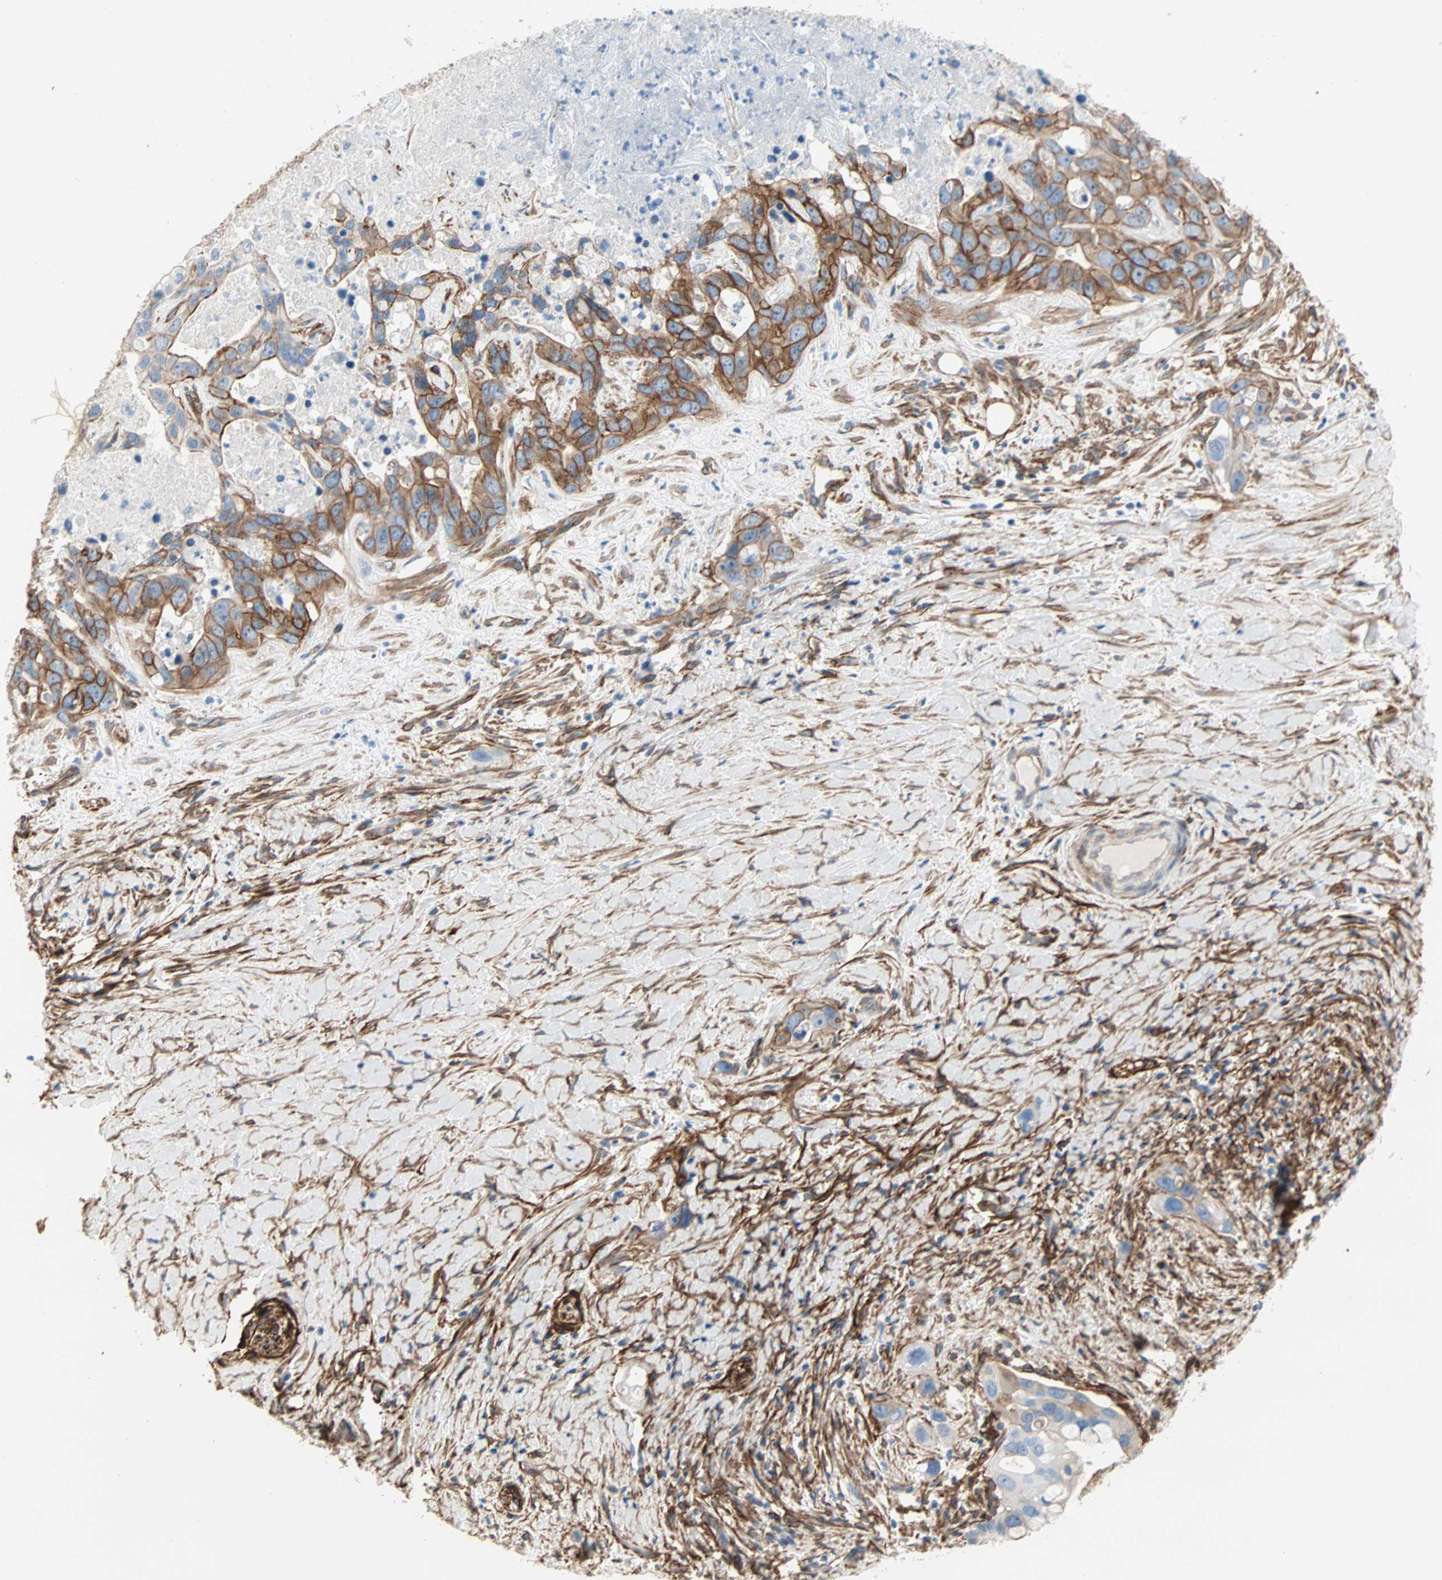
{"staining": {"intensity": "strong", "quantity": ">75%", "location": "cytoplasmic/membranous"}, "tissue": "liver cancer", "cell_type": "Tumor cells", "image_type": "cancer", "snomed": [{"axis": "morphology", "description": "Cholangiocarcinoma"}, {"axis": "topography", "description": "Liver"}], "caption": "IHC (DAB (3,3'-diaminobenzidine)) staining of liver cholangiocarcinoma displays strong cytoplasmic/membranous protein expression in approximately >75% of tumor cells. (Brightfield microscopy of DAB IHC at high magnification).", "gene": "EPB41L2", "patient": {"sex": "female", "age": 65}}